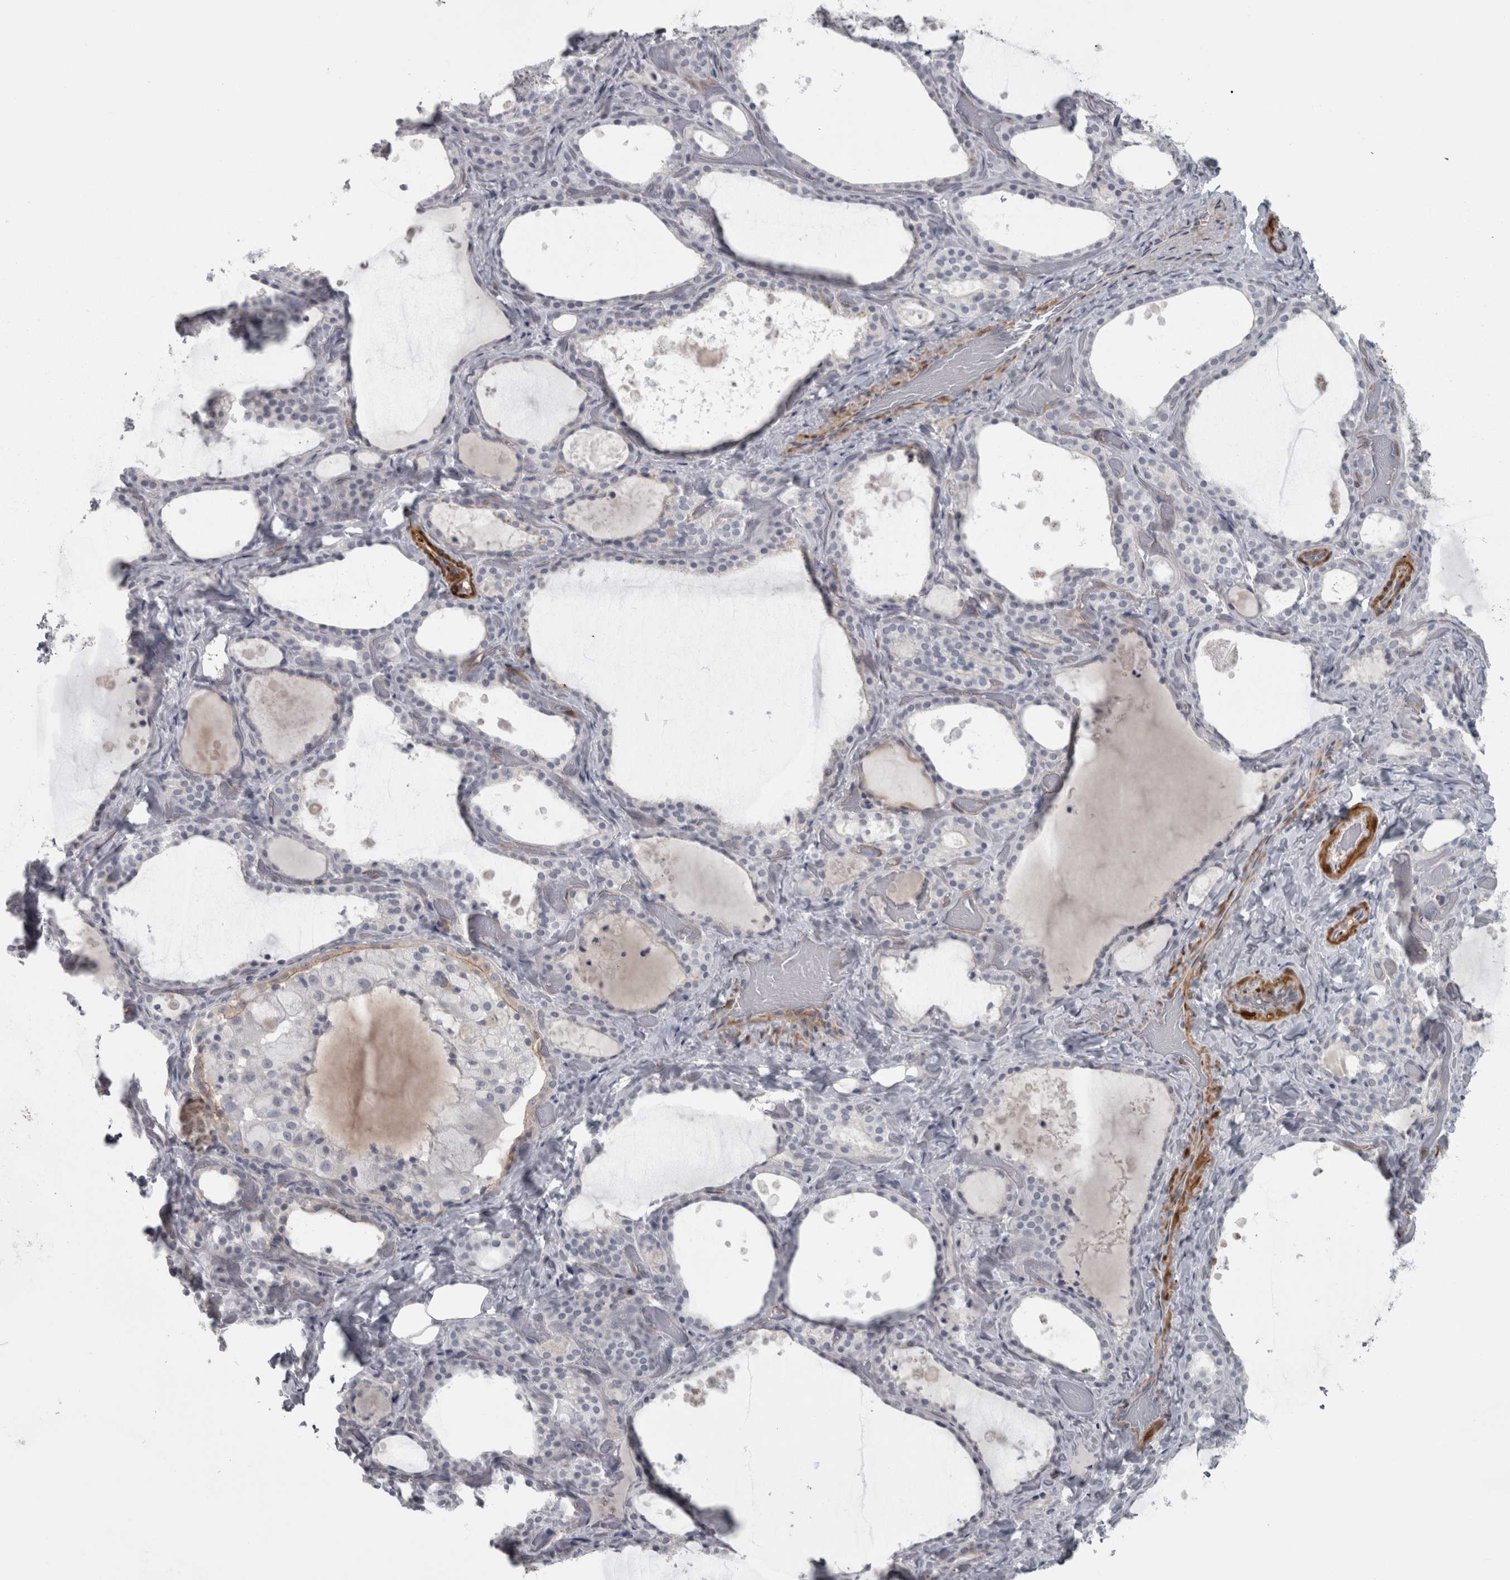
{"staining": {"intensity": "negative", "quantity": "none", "location": "none"}, "tissue": "thyroid gland", "cell_type": "Glandular cells", "image_type": "normal", "snomed": [{"axis": "morphology", "description": "Normal tissue, NOS"}, {"axis": "topography", "description": "Thyroid gland"}], "caption": "High magnification brightfield microscopy of unremarkable thyroid gland stained with DAB (3,3'-diaminobenzidine) (brown) and counterstained with hematoxylin (blue): glandular cells show no significant positivity.", "gene": "PPP1R12B", "patient": {"sex": "female", "age": 44}}